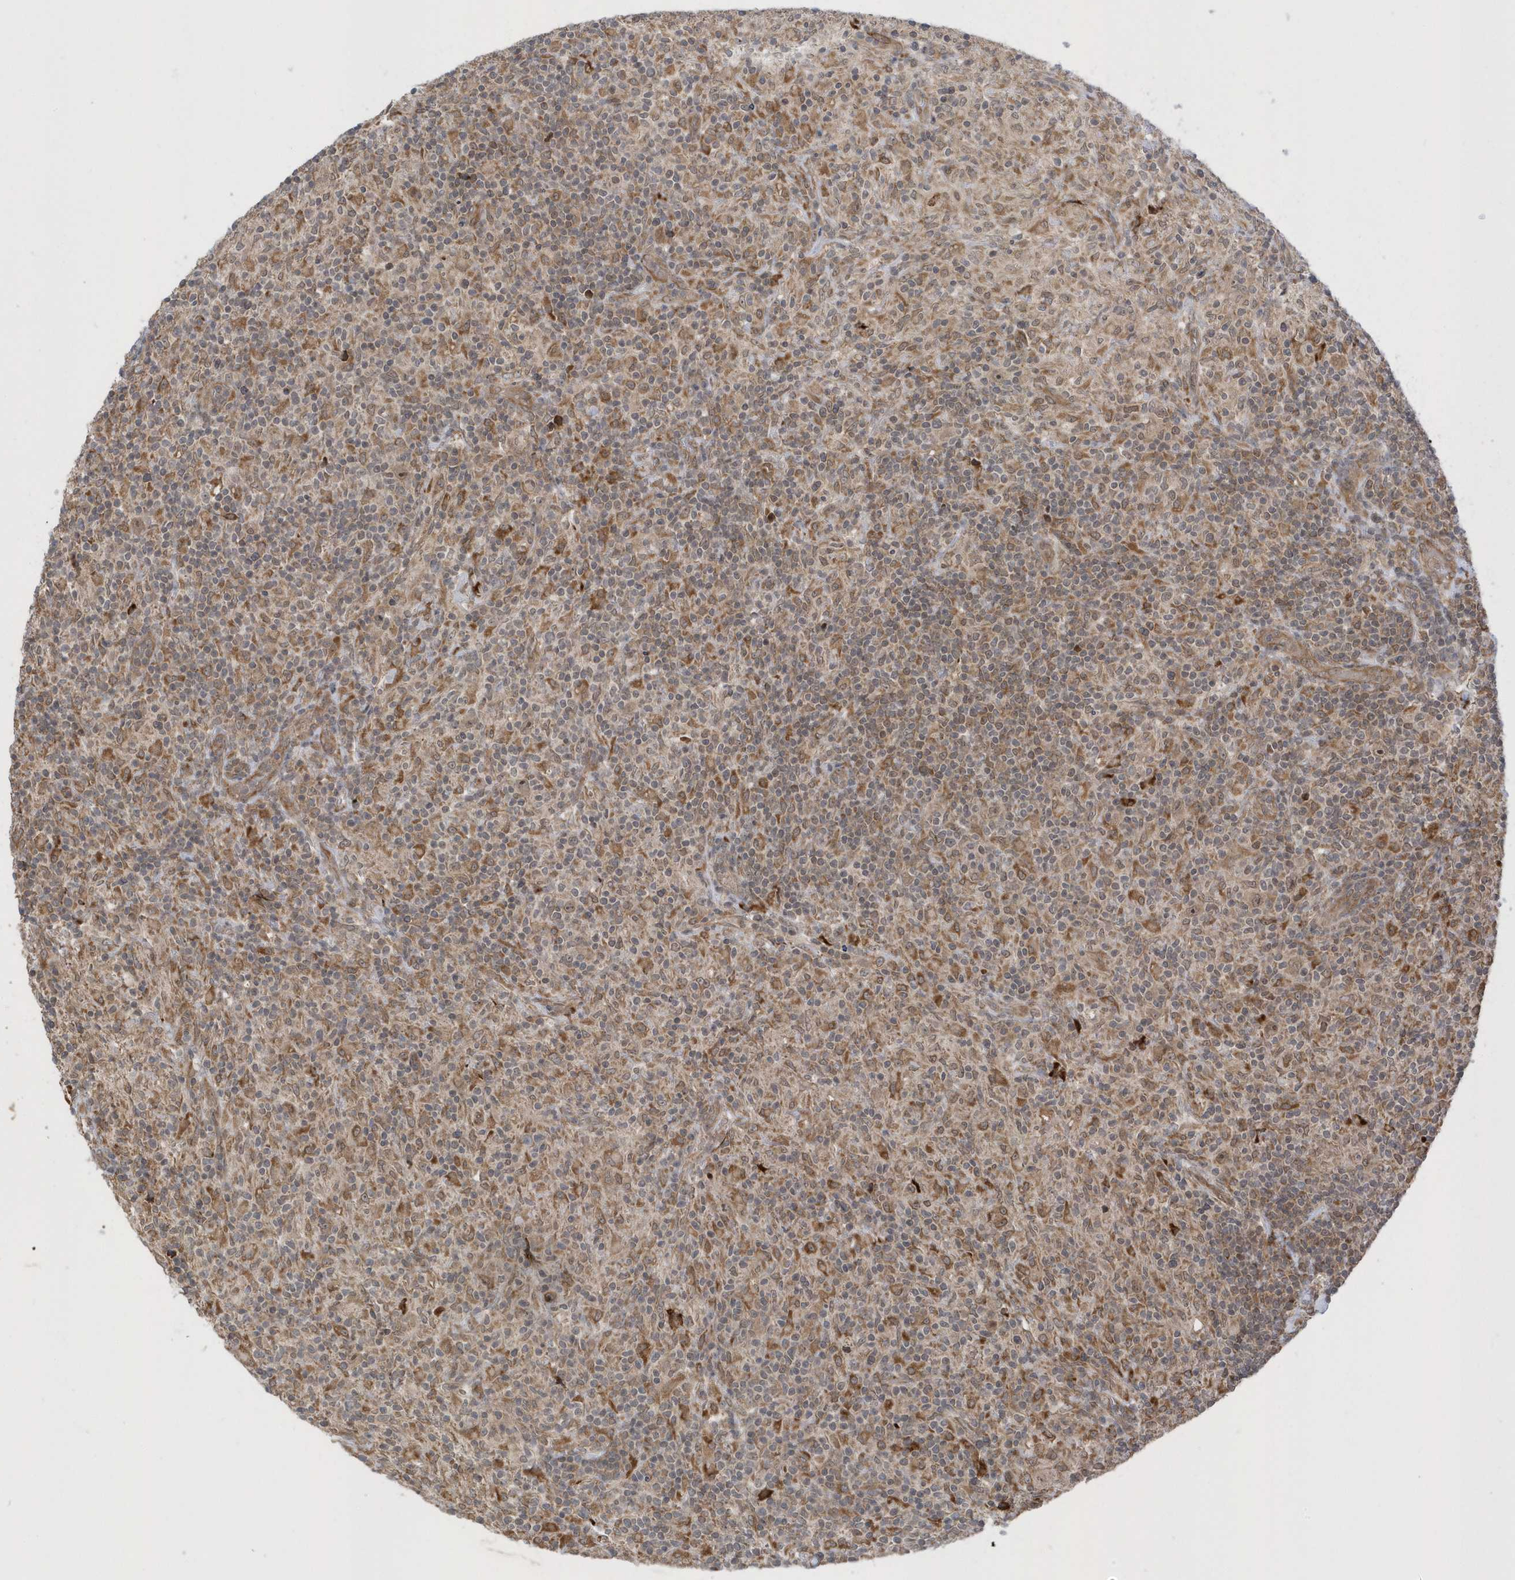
{"staining": {"intensity": "moderate", "quantity": ">75%", "location": "cytoplasmic/membranous"}, "tissue": "lymphoma", "cell_type": "Tumor cells", "image_type": "cancer", "snomed": [{"axis": "morphology", "description": "Hodgkin's disease, NOS"}, {"axis": "topography", "description": "Lymph node"}], "caption": "Lymphoma stained with DAB IHC demonstrates medium levels of moderate cytoplasmic/membranous positivity in approximately >75% of tumor cells.", "gene": "METTL21A", "patient": {"sex": "male", "age": 70}}